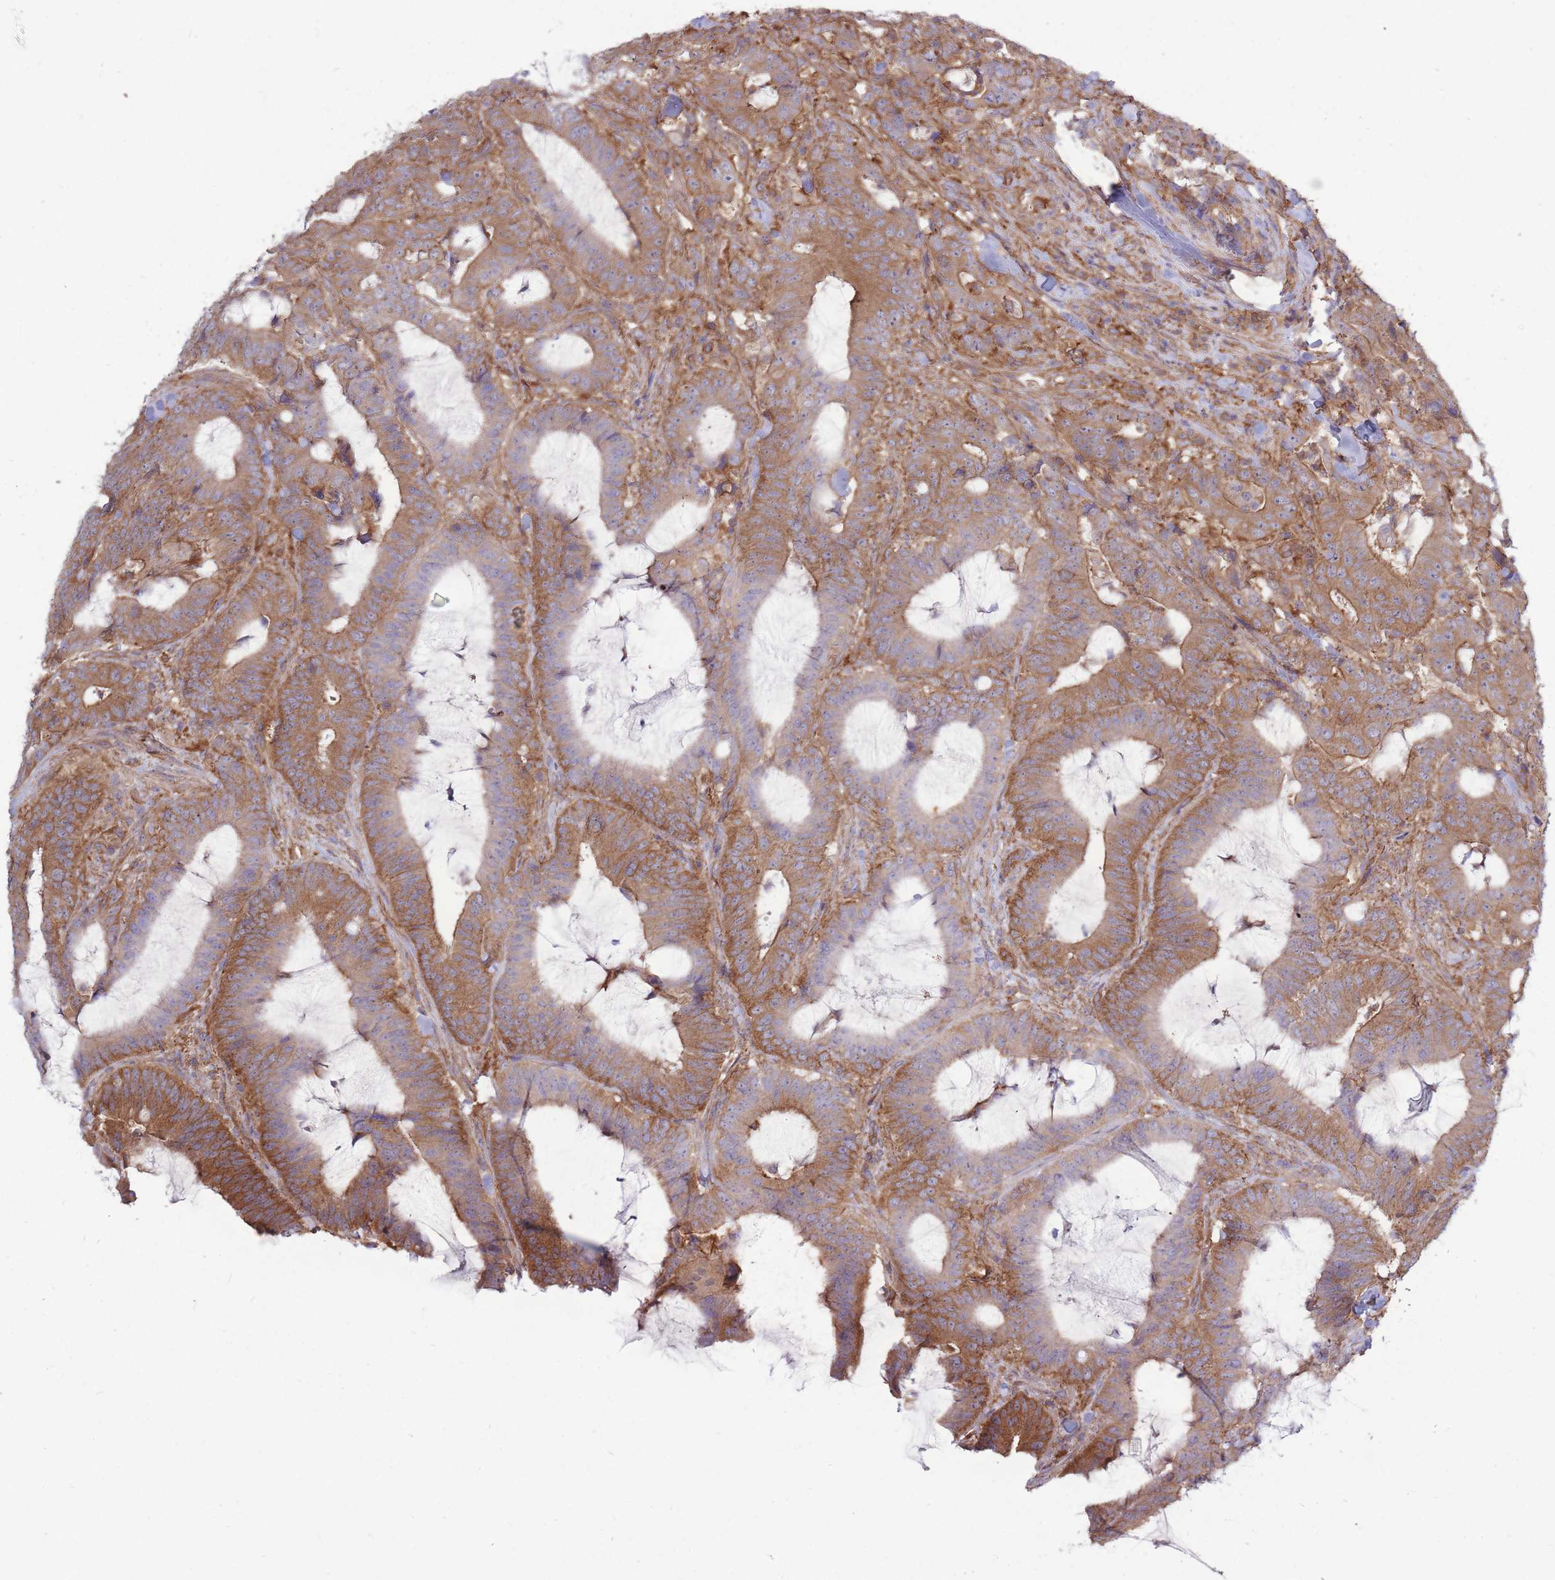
{"staining": {"intensity": "moderate", "quantity": ">75%", "location": "cytoplasmic/membranous"}, "tissue": "colorectal cancer", "cell_type": "Tumor cells", "image_type": "cancer", "snomed": [{"axis": "morphology", "description": "Adenocarcinoma, NOS"}, {"axis": "topography", "description": "Colon"}], "caption": "Protein analysis of colorectal cancer (adenocarcinoma) tissue demonstrates moderate cytoplasmic/membranous expression in about >75% of tumor cells. The protein is stained brown, and the nuclei are stained in blue (DAB IHC with brightfield microscopy, high magnification).", "gene": "GGA1", "patient": {"sex": "female", "age": 43}}